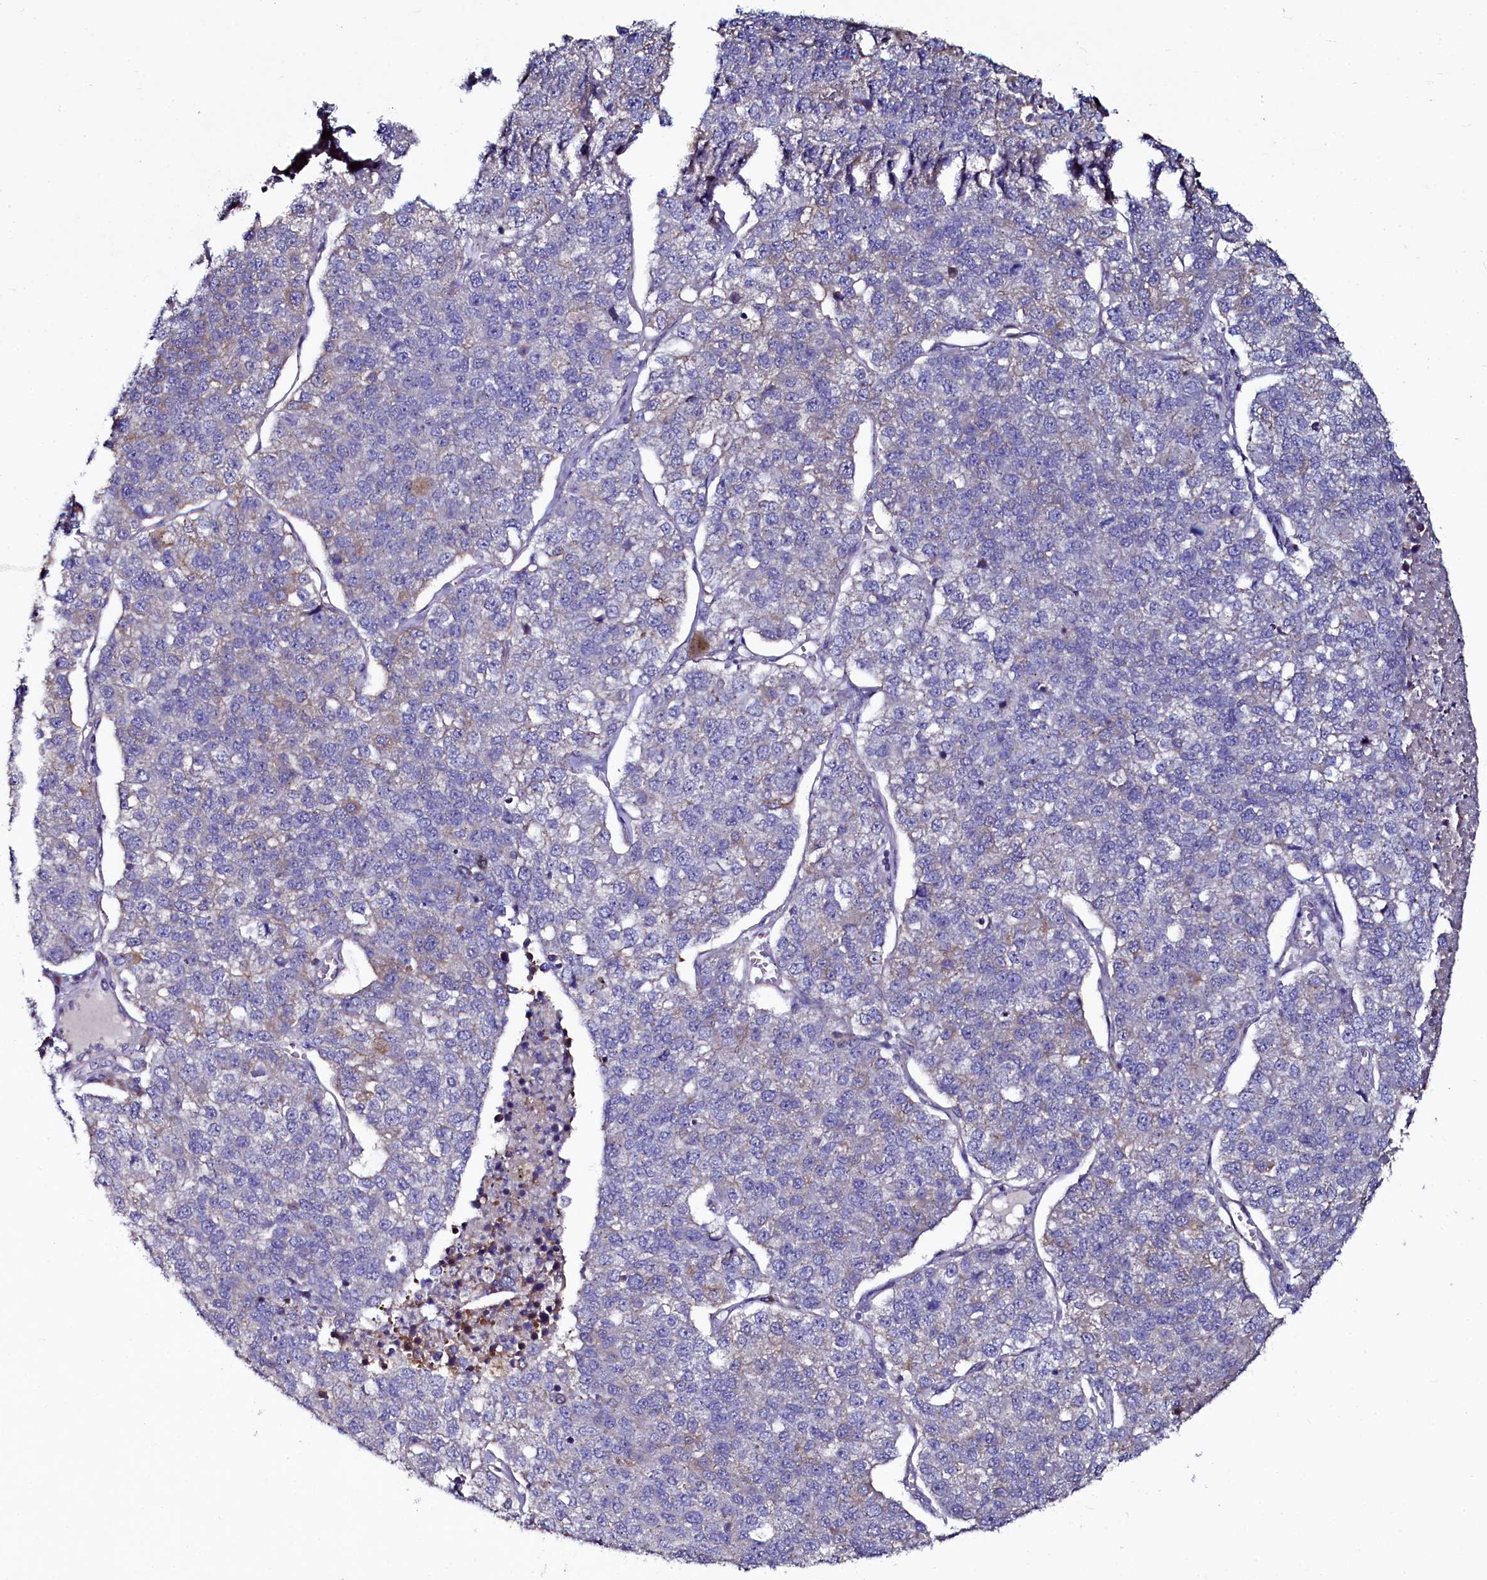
{"staining": {"intensity": "weak", "quantity": "<25%", "location": "cytoplasmic/membranous"}, "tissue": "lung cancer", "cell_type": "Tumor cells", "image_type": "cancer", "snomed": [{"axis": "morphology", "description": "Adenocarcinoma, NOS"}, {"axis": "topography", "description": "Lung"}], "caption": "Immunohistochemistry (IHC) image of neoplastic tissue: human lung cancer (adenocarcinoma) stained with DAB (3,3'-diaminobenzidine) exhibits no significant protein positivity in tumor cells.", "gene": "USPL1", "patient": {"sex": "male", "age": 49}}